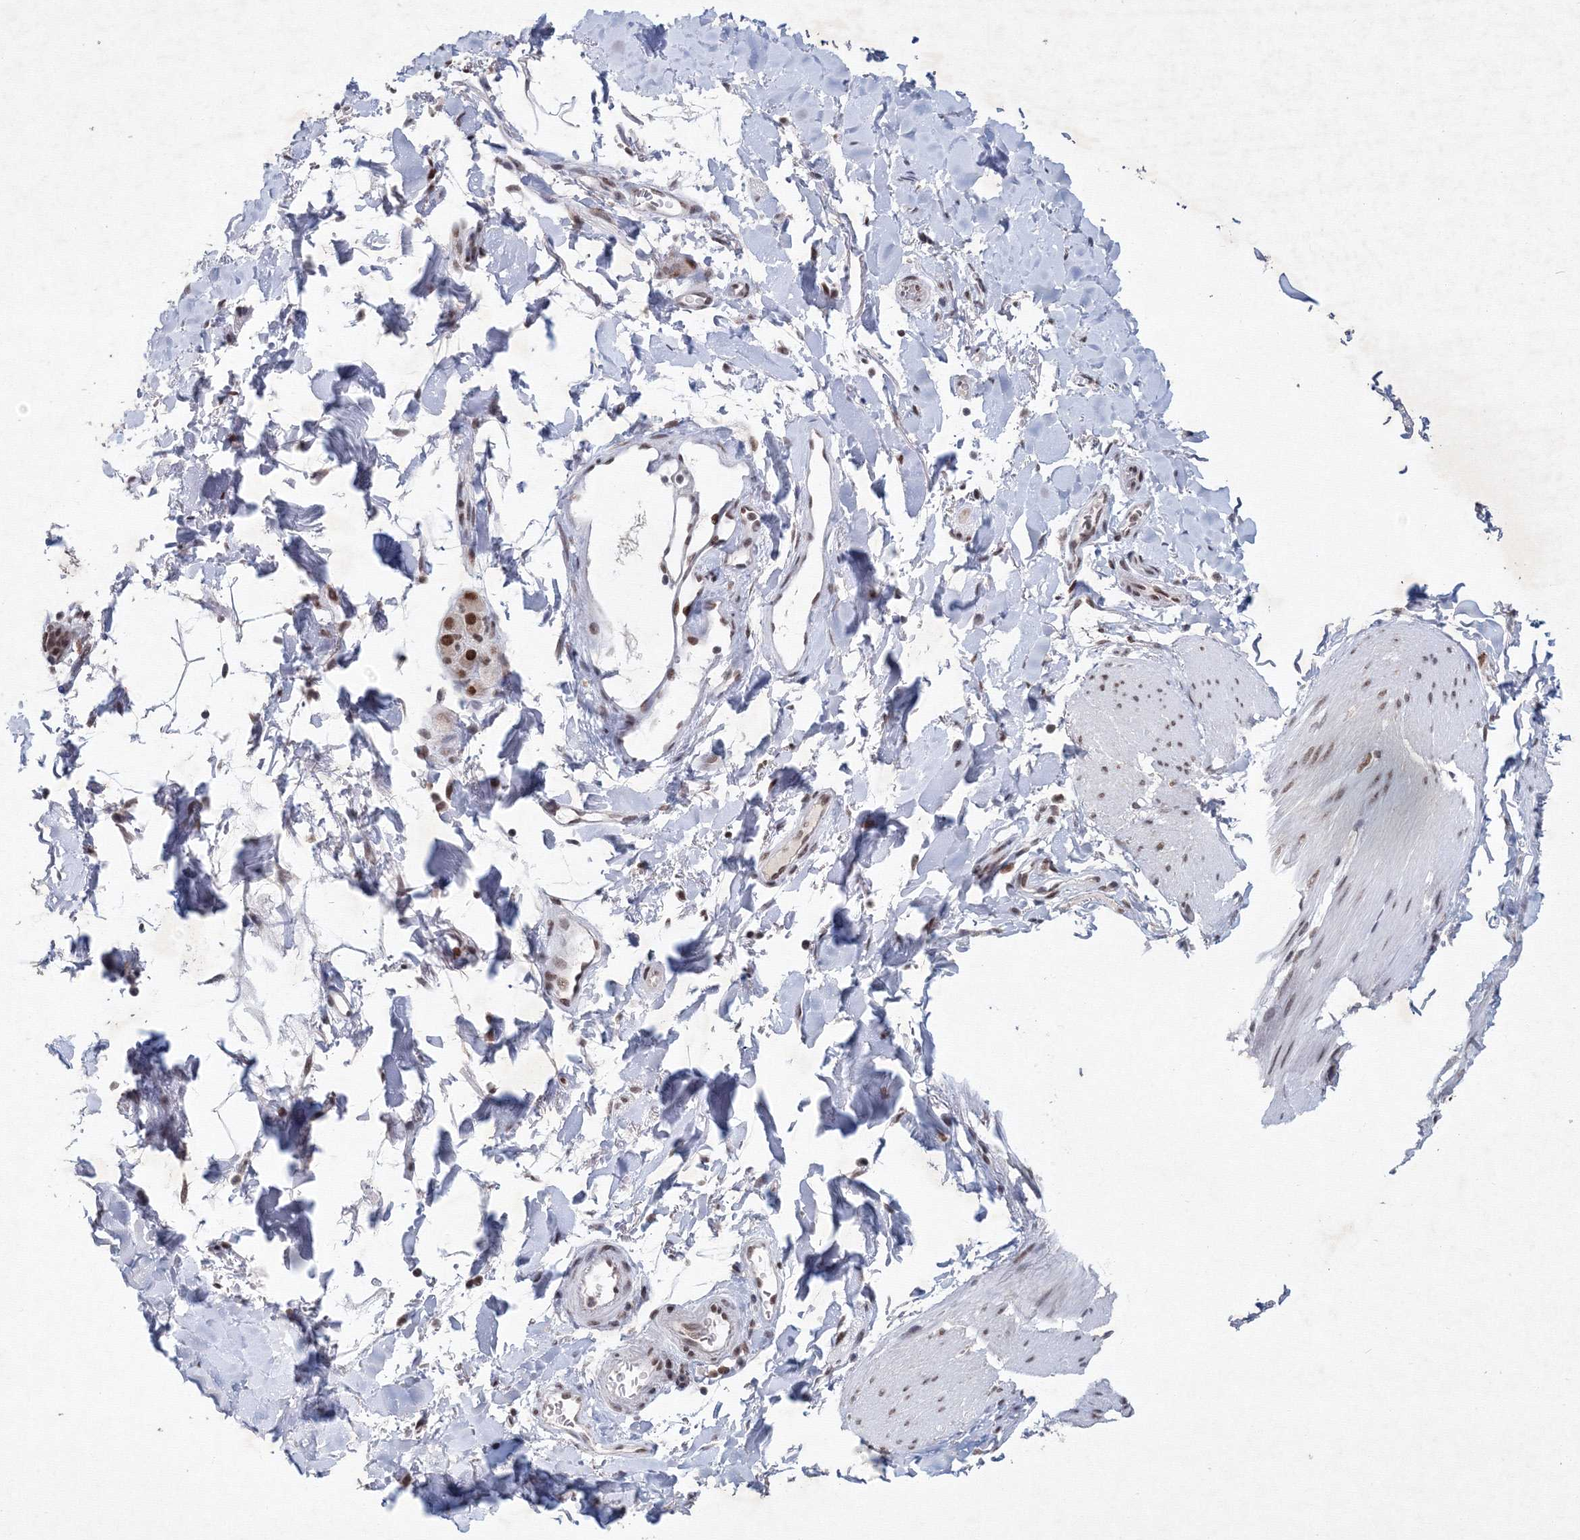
{"staining": {"intensity": "weak", "quantity": "25%-75%", "location": "nuclear"}, "tissue": "smooth muscle", "cell_type": "Smooth muscle cells", "image_type": "normal", "snomed": [{"axis": "morphology", "description": "Normal tissue, NOS"}, {"axis": "topography", "description": "Smooth muscle"}, {"axis": "topography", "description": "Small intestine"}], "caption": "About 25%-75% of smooth muscle cells in unremarkable human smooth muscle demonstrate weak nuclear protein positivity as visualized by brown immunohistochemical staining.", "gene": "SF3B6", "patient": {"sex": "female", "age": 84}}